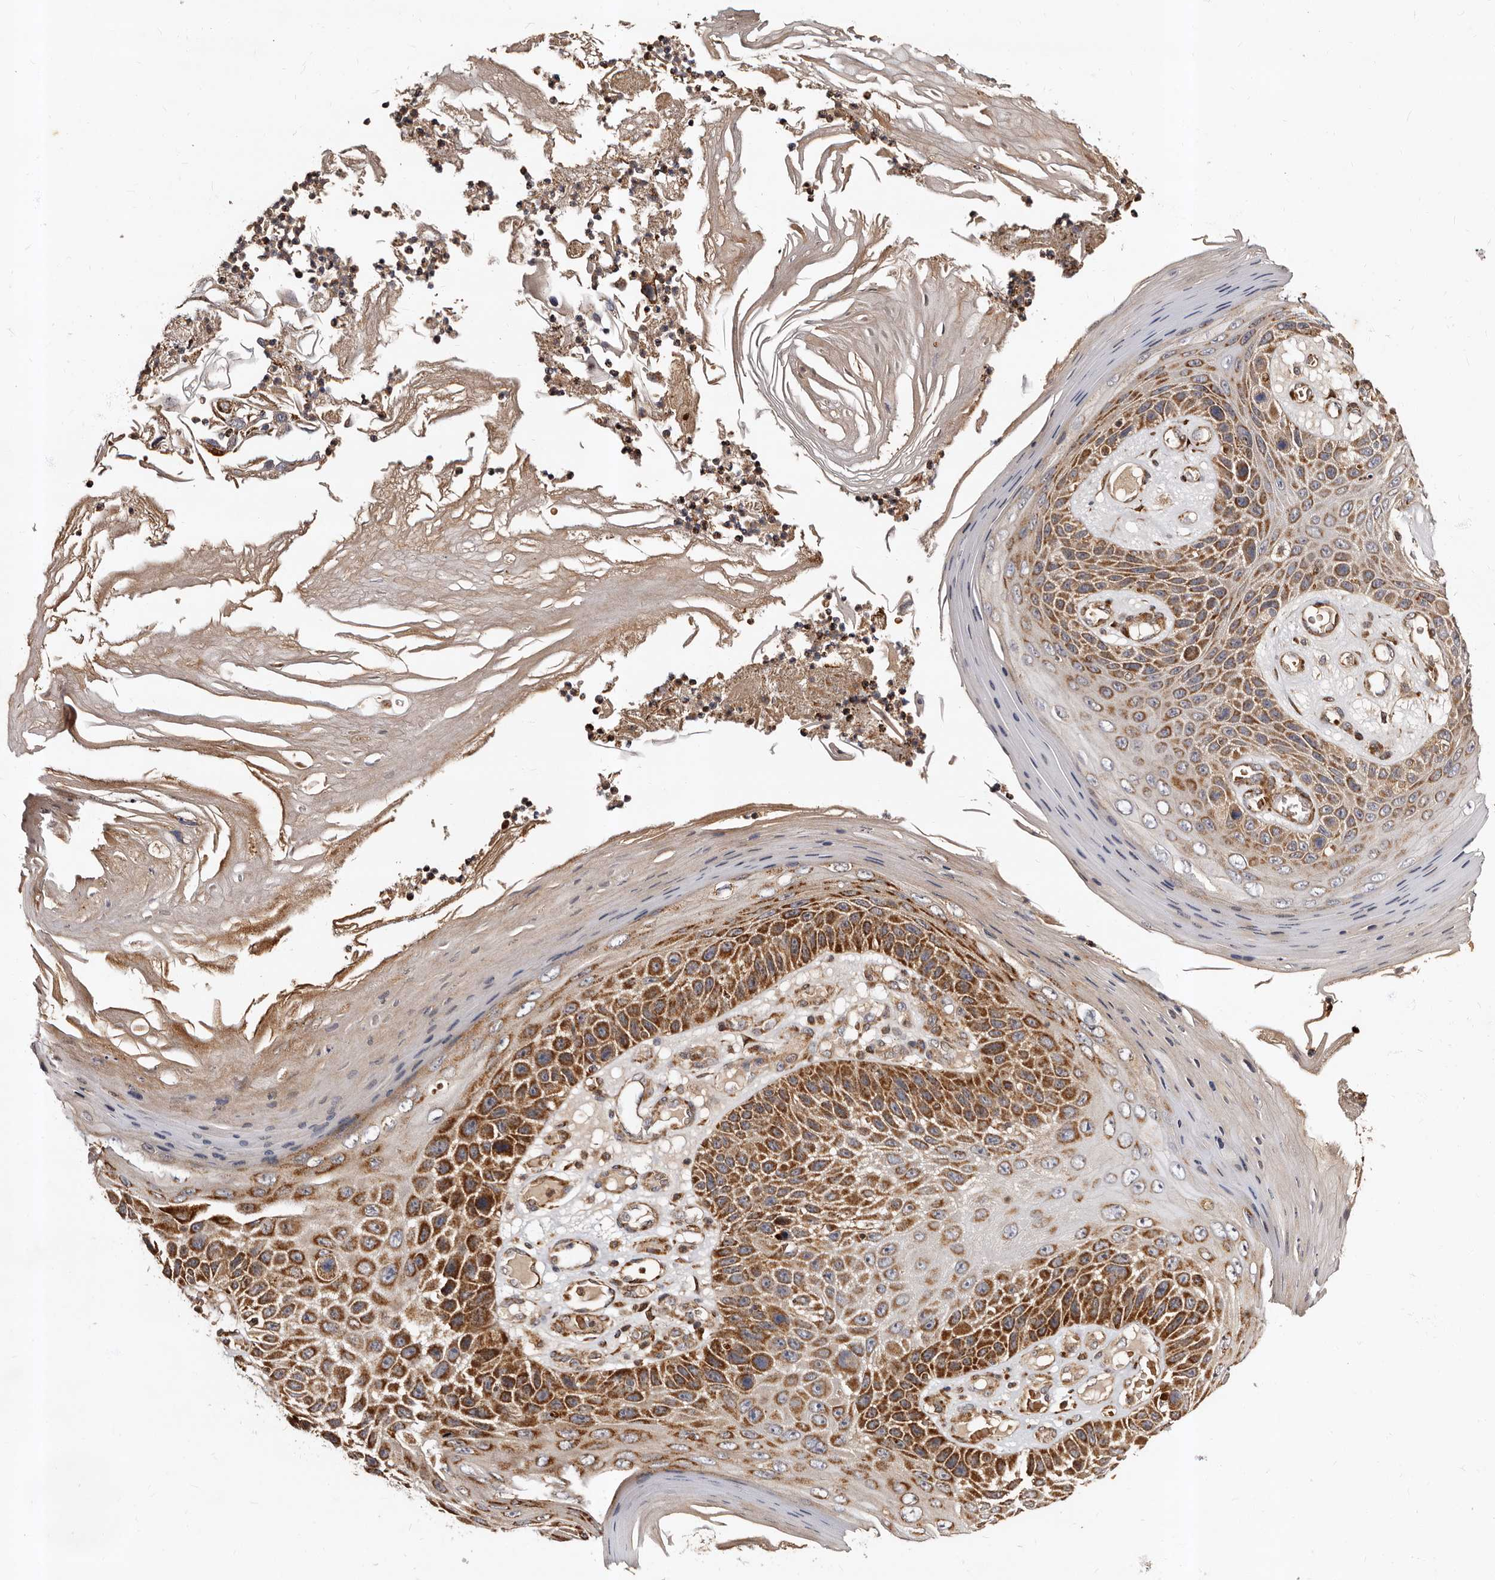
{"staining": {"intensity": "moderate", "quantity": "25%-75%", "location": "cytoplasmic/membranous"}, "tissue": "skin cancer", "cell_type": "Tumor cells", "image_type": "cancer", "snomed": [{"axis": "morphology", "description": "Squamous cell carcinoma, NOS"}, {"axis": "topography", "description": "Skin"}], "caption": "Protein expression analysis of human squamous cell carcinoma (skin) reveals moderate cytoplasmic/membranous expression in approximately 25%-75% of tumor cells.", "gene": "BAX", "patient": {"sex": "female", "age": 88}}